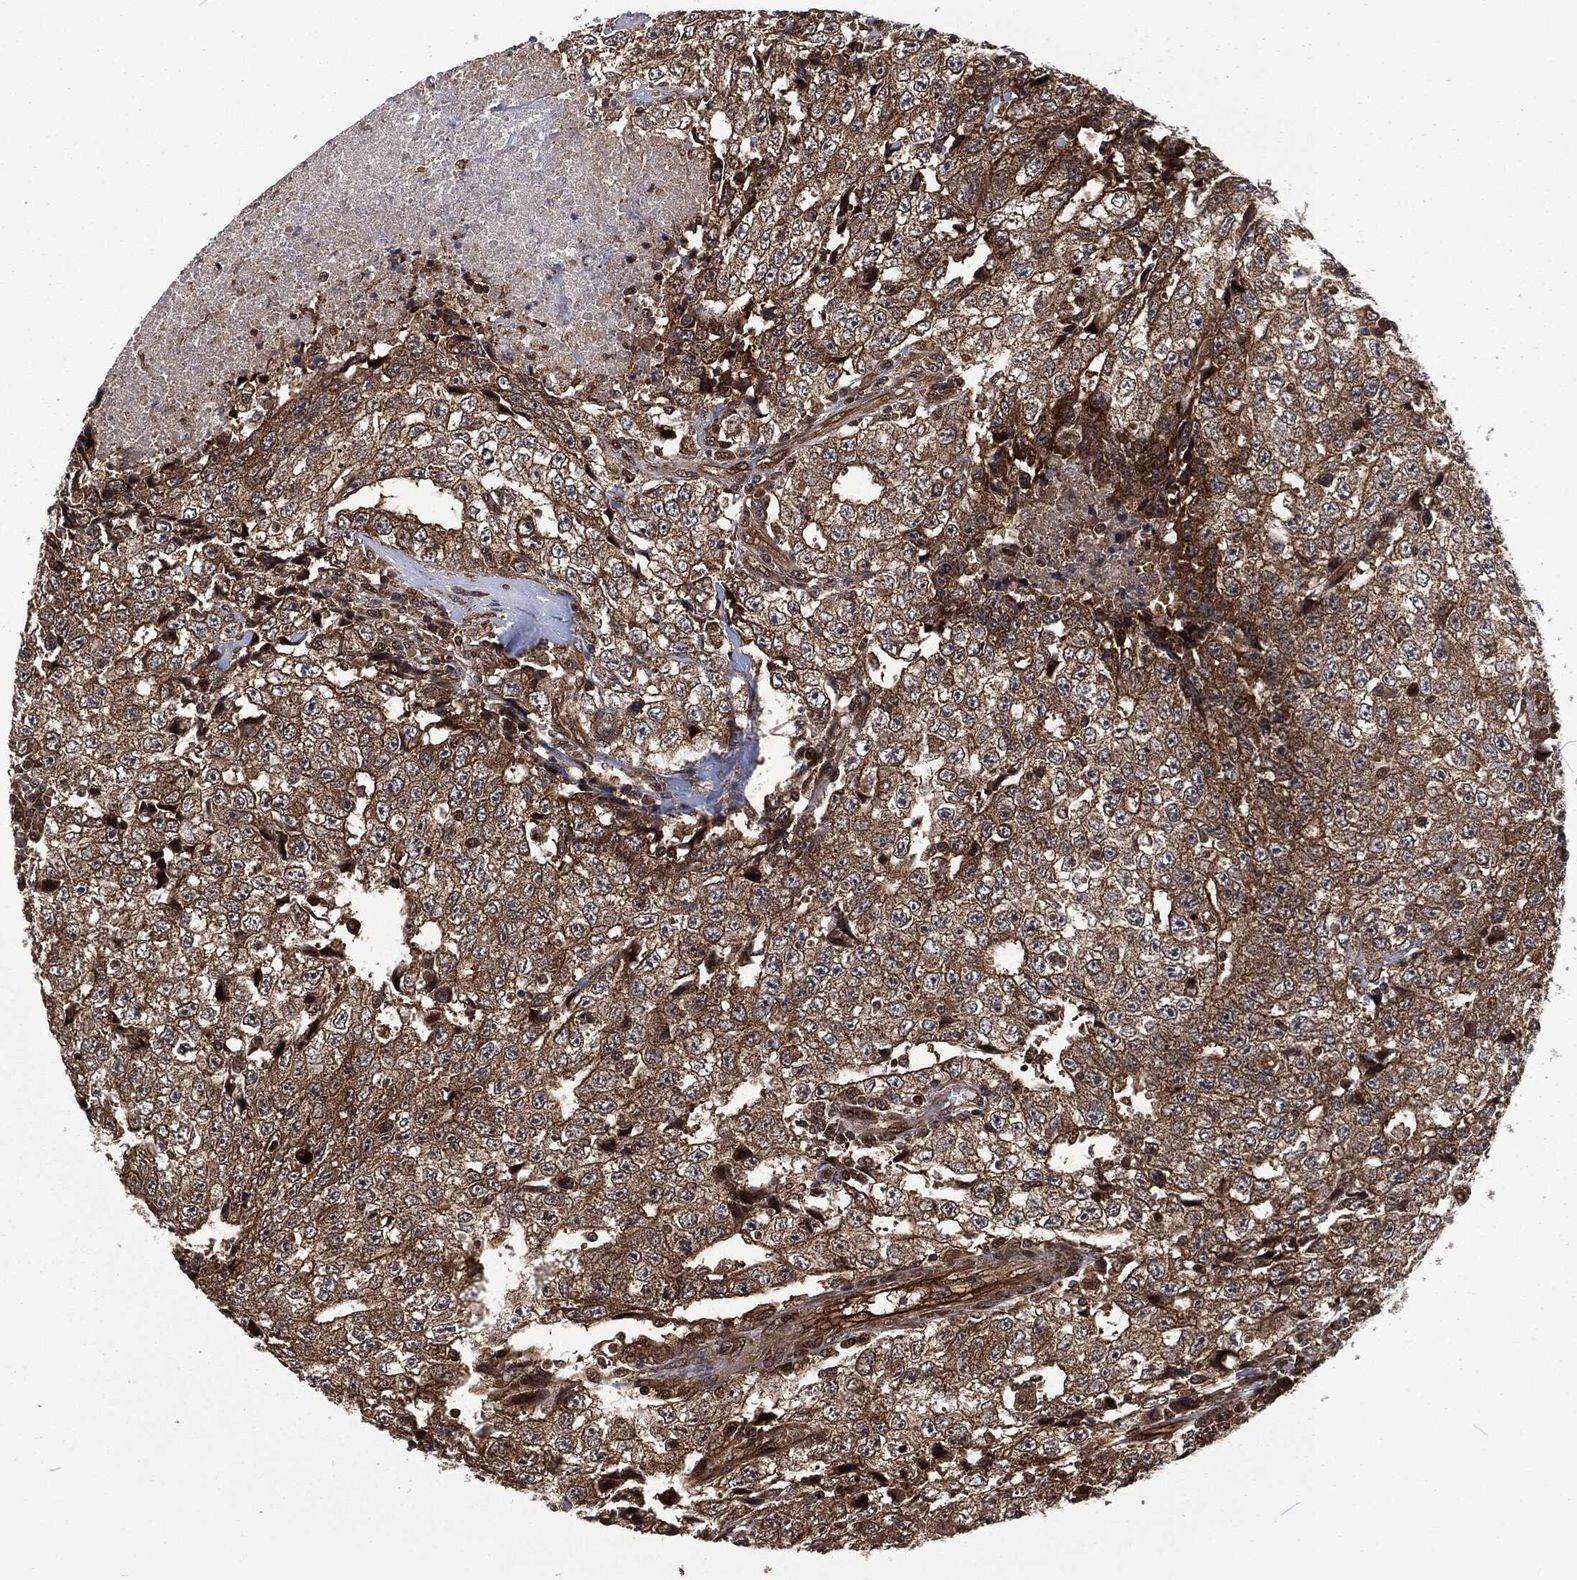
{"staining": {"intensity": "moderate", "quantity": ">75%", "location": "cytoplasmic/membranous"}, "tissue": "testis cancer", "cell_type": "Tumor cells", "image_type": "cancer", "snomed": [{"axis": "morphology", "description": "Necrosis, NOS"}, {"axis": "morphology", "description": "Carcinoma, Embryonal, NOS"}, {"axis": "topography", "description": "Testis"}], "caption": "Immunohistochemical staining of human testis embryonal carcinoma demonstrates moderate cytoplasmic/membranous protein expression in about >75% of tumor cells.", "gene": "CMPK2", "patient": {"sex": "male", "age": 19}}